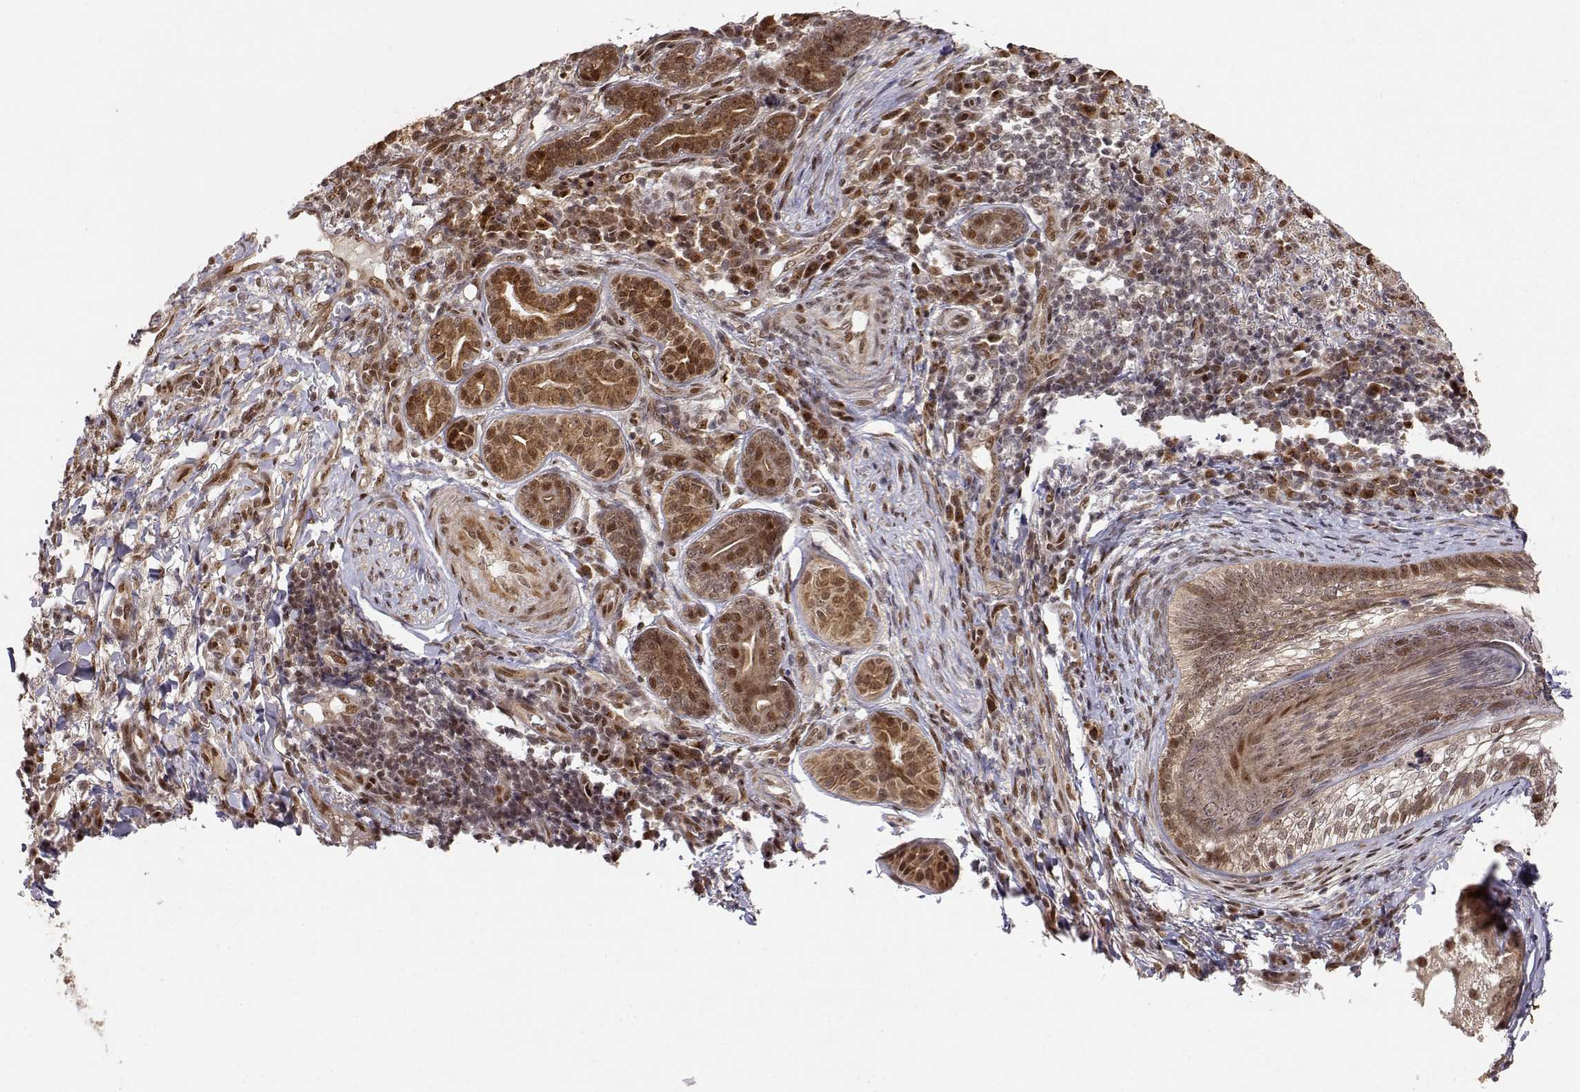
{"staining": {"intensity": "moderate", "quantity": ">75%", "location": "cytoplasmic/membranous"}, "tissue": "skin cancer", "cell_type": "Tumor cells", "image_type": "cancer", "snomed": [{"axis": "morphology", "description": "Basal cell carcinoma"}, {"axis": "topography", "description": "Skin"}], "caption": "Immunohistochemistry photomicrograph of skin basal cell carcinoma stained for a protein (brown), which reveals medium levels of moderate cytoplasmic/membranous expression in about >75% of tumor cells.", "gene": "BRCA1", "patient": {"sex": "female", "age": 69}}